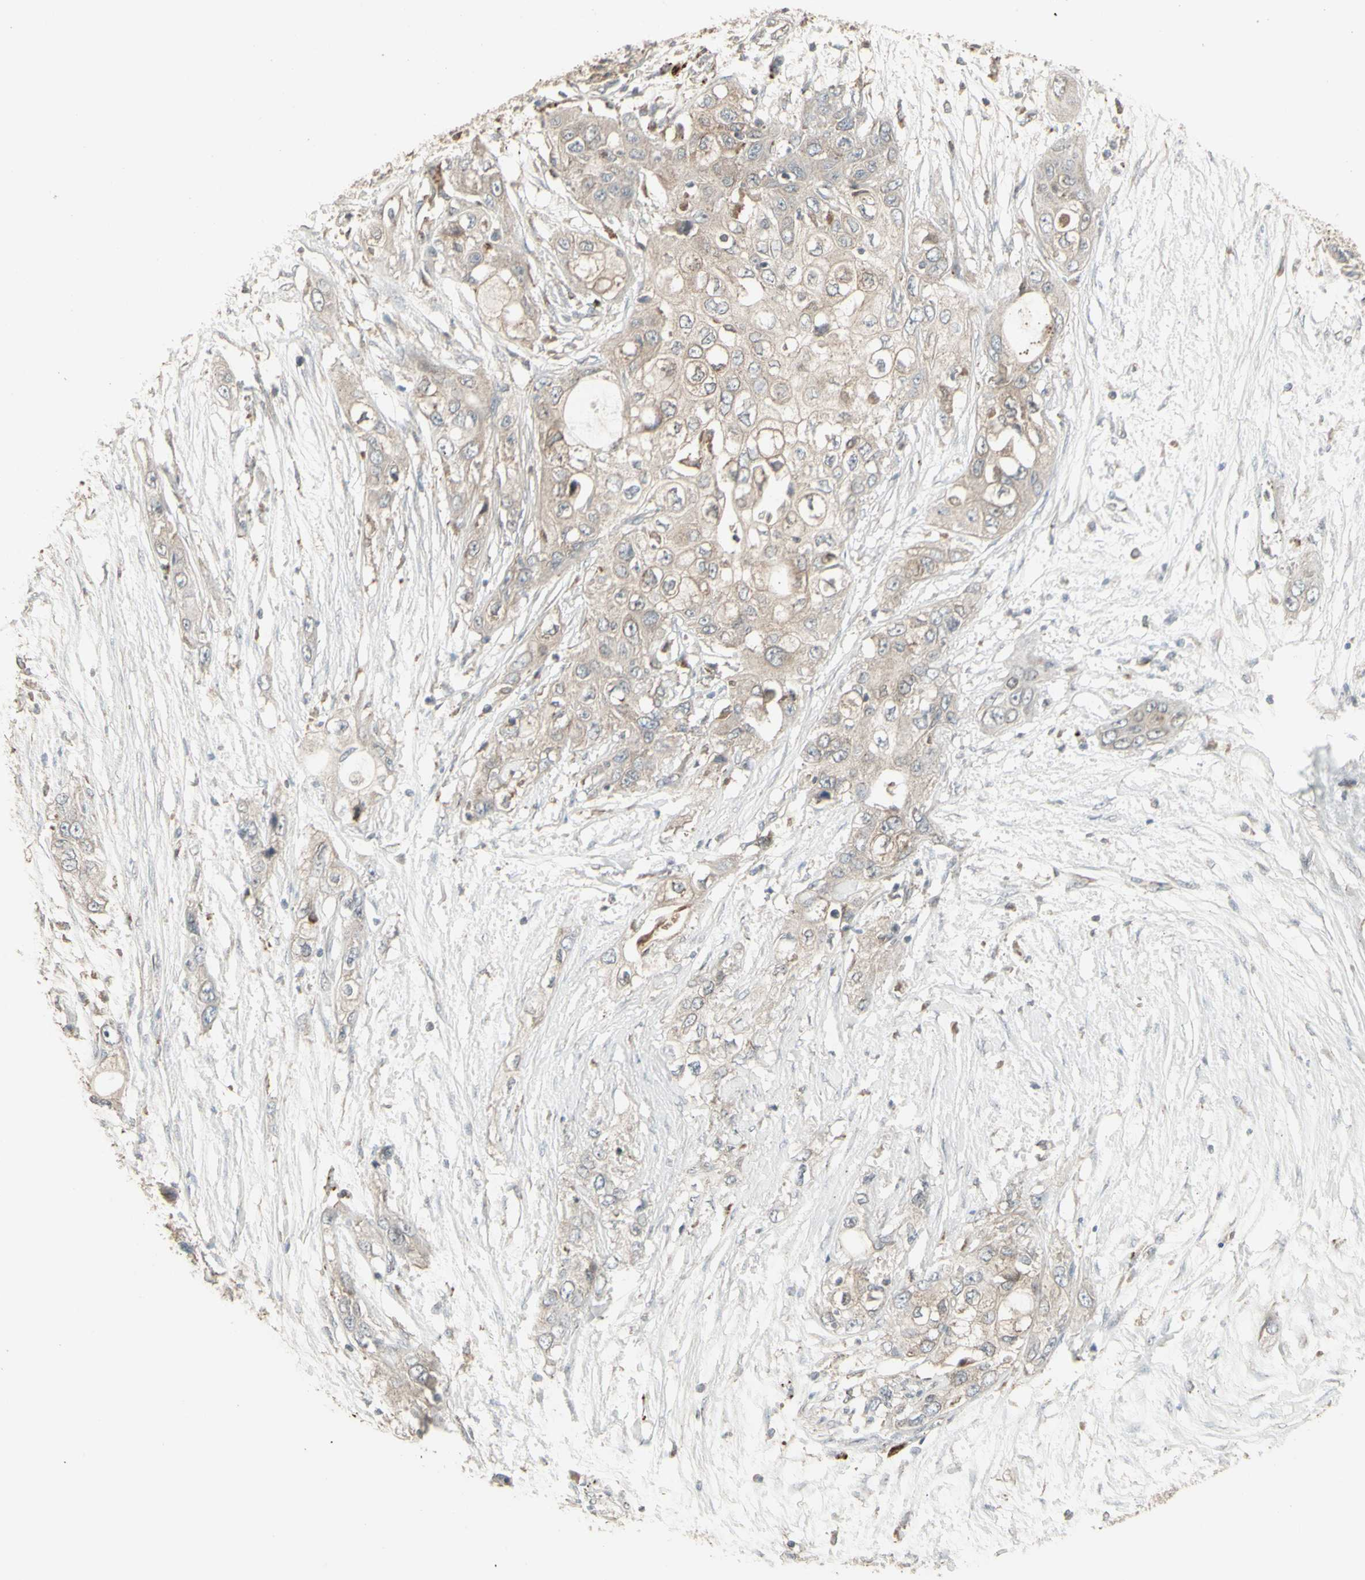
{"staining": {"intensity": "weak", "quantity": ">75%", "location": "cytoplasmic/membranous"}, "tissue": "pancreatic cancer", "cell_type": "Tumor cells", "image_type": "cancer", "snomed": [{"axis": "morphology", "description": "Adenocarcinoma, NOS"}, {"axis": "topography", "description": "Pancreas"}], "caption": "Human pancreatic adenocarcinoma stained with a protein marker exhibits weak staining in tumor cells.", "gene": "RNASEL", "patient": {"sex": "female", "age": 70}}